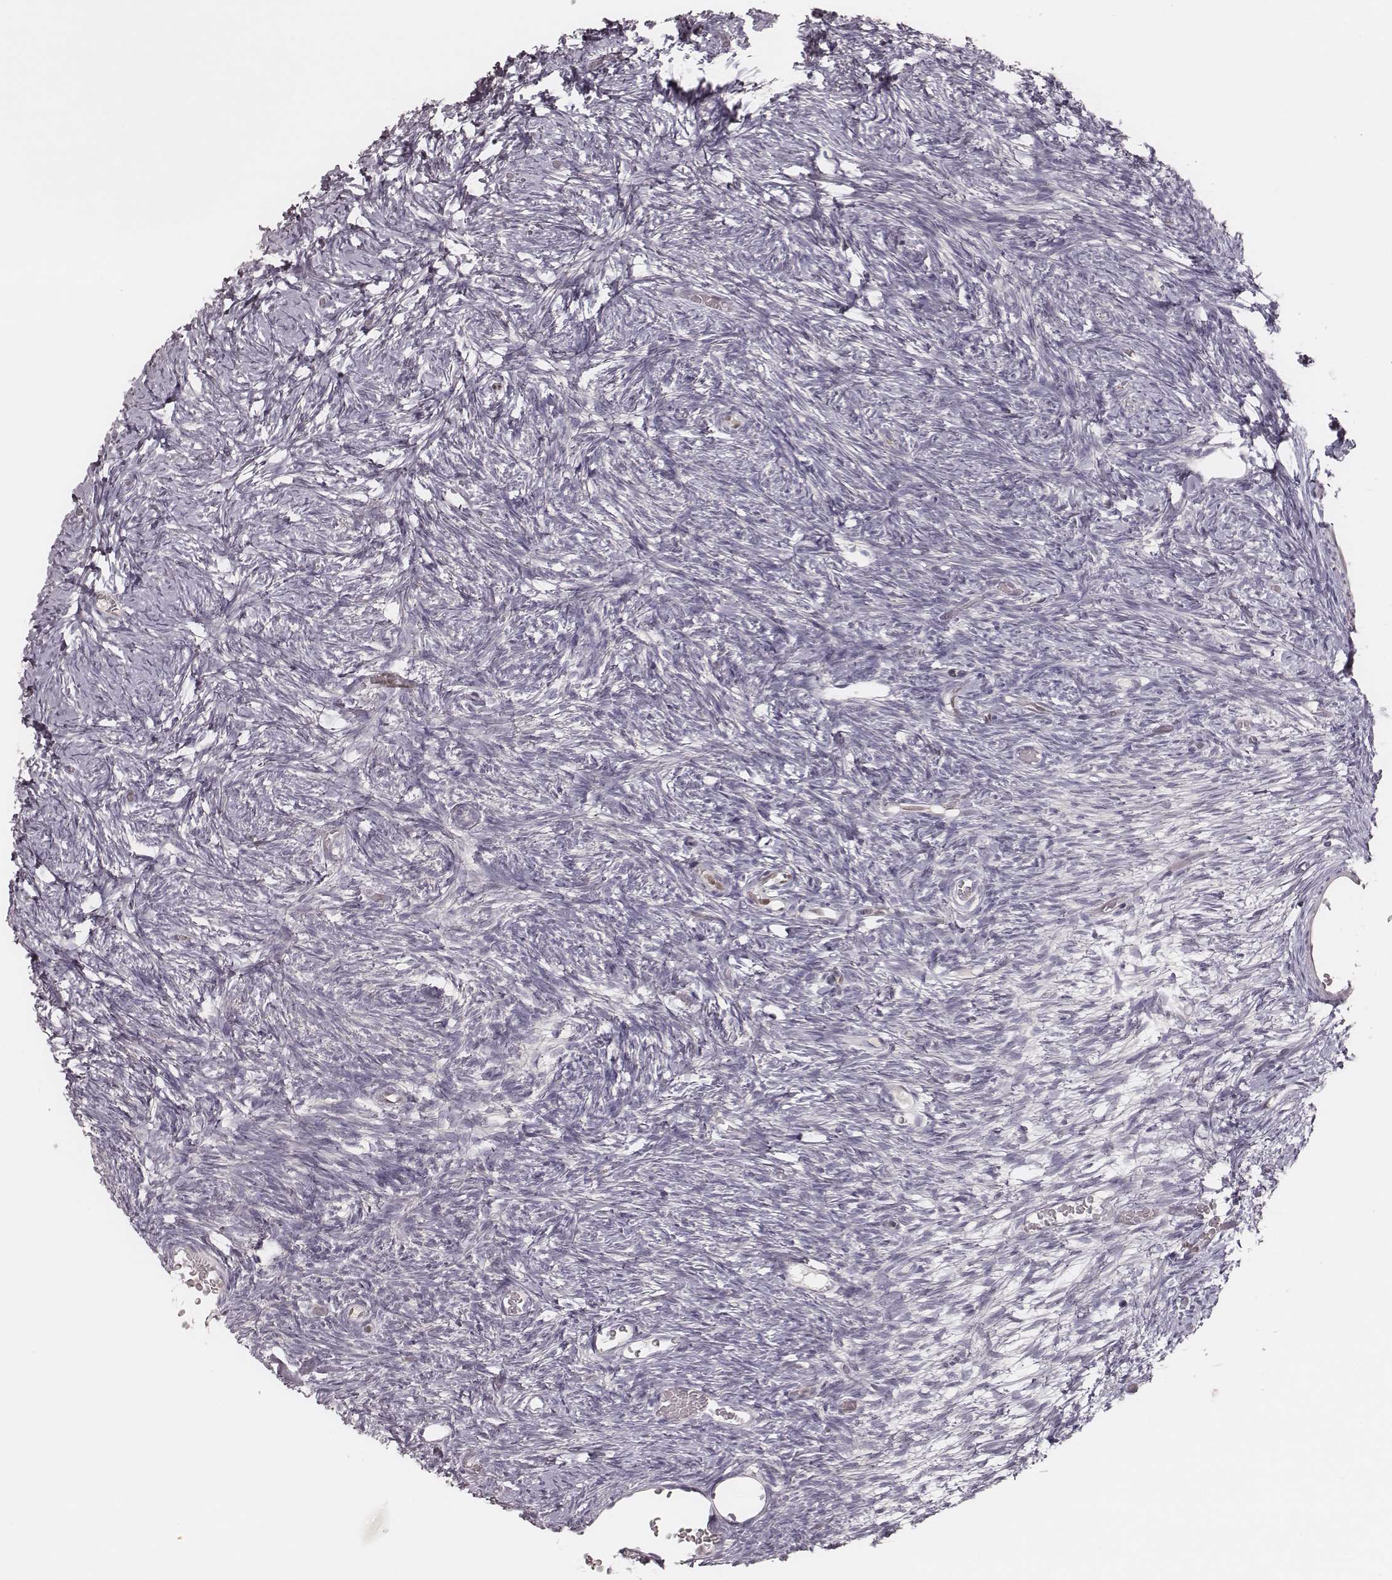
{"staining": {"intensity": "negative", "quantity": "none", "location": "none"}, "tissue": "ovary", "cell_type": "Ovarian stroma cells", "image_type": "normal", "snomed": [{"axis": "morphology", "description": "Normal tissue, NOS"}, {"axis": "topography", "description": "Ovary"}], "caption": "Ovarian stroma cells show no significant protein expression in benign ovary. (Brightfield microscopy of DAB immunohistochemistry at high magnification).", "gene": "MSX1", "patient": {"sex": "female", "age": 39}}